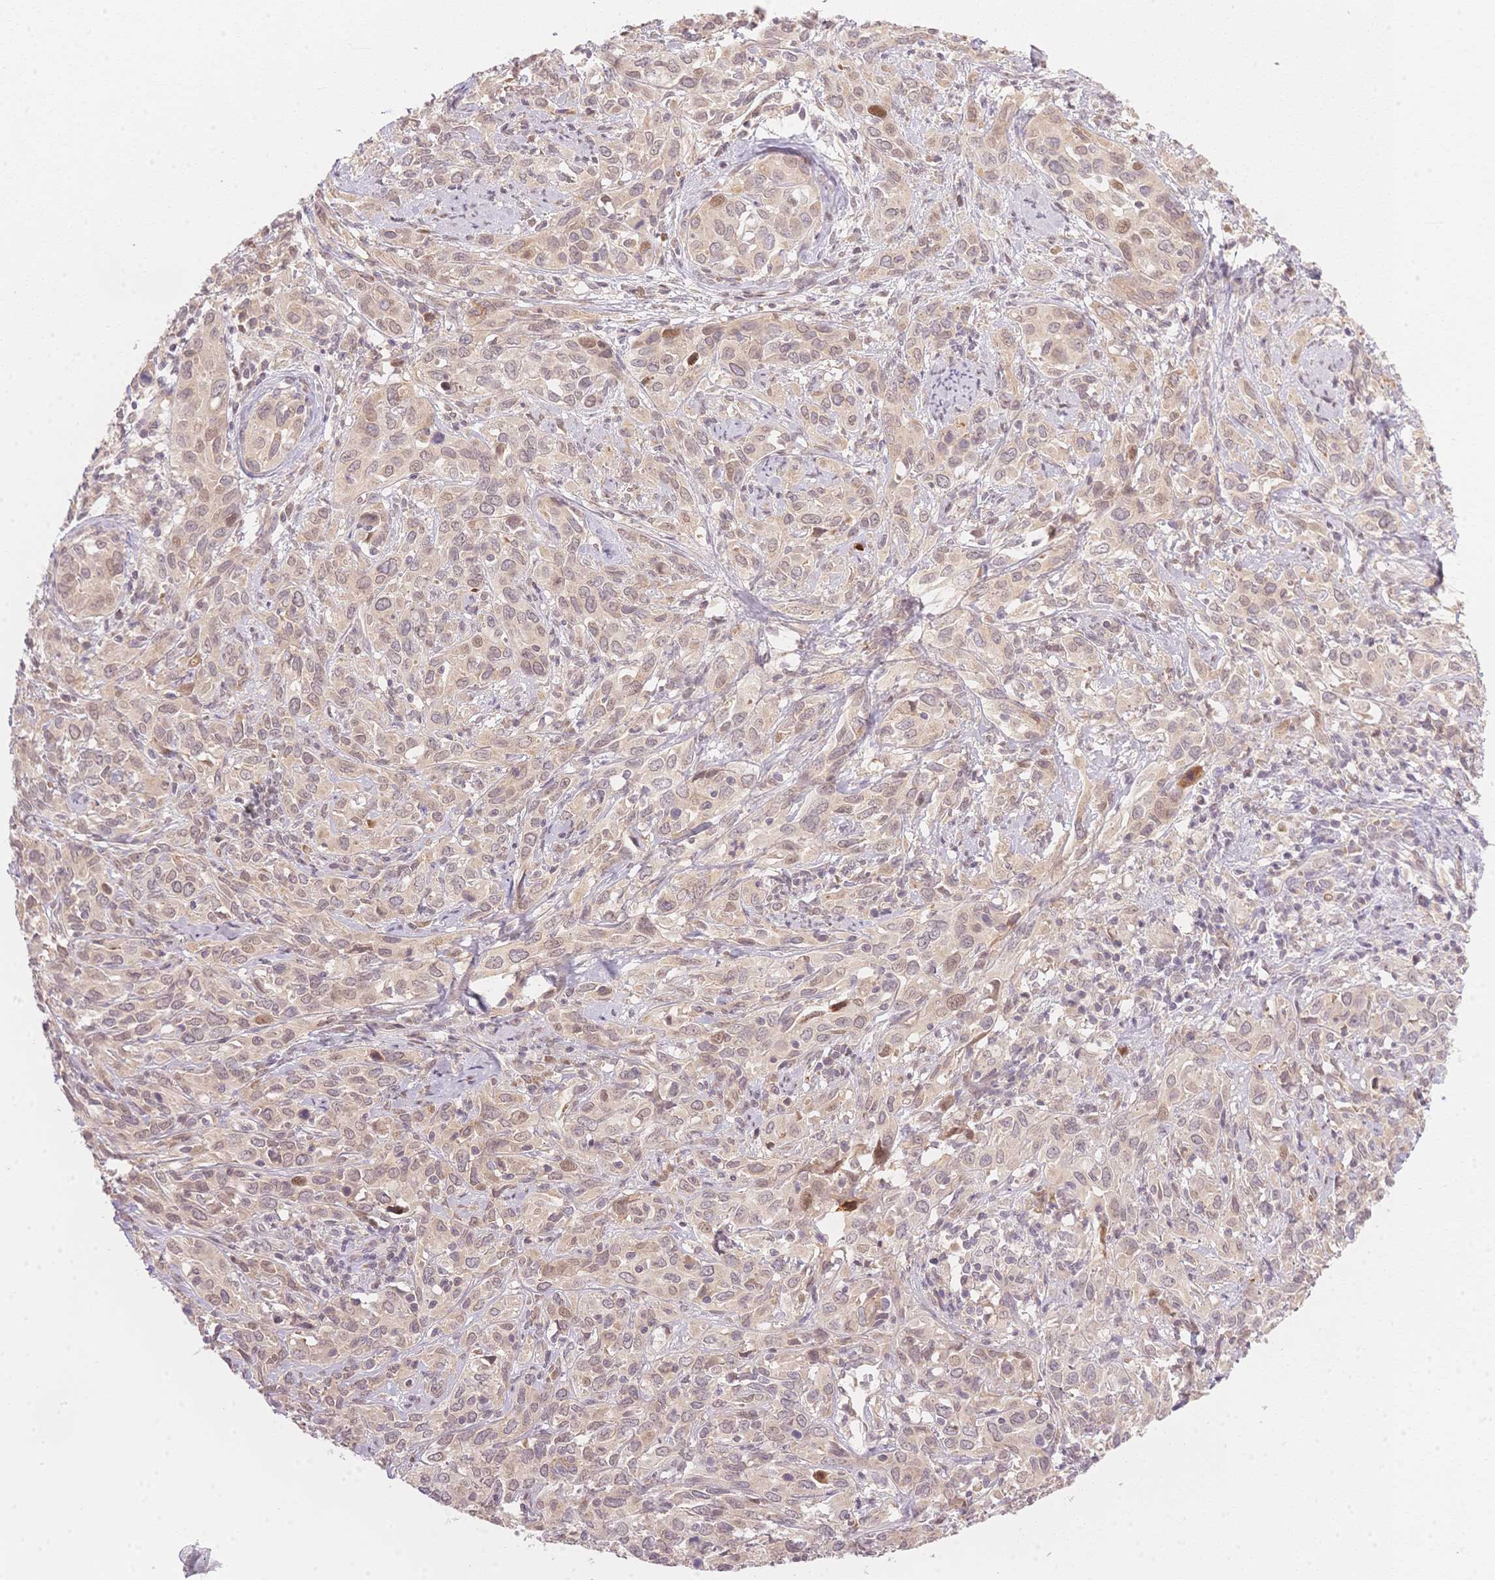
{"staining": {"intensity": "weak", "quantity": "<25%", "location": "nuclear"}, "tissue": "cervical cancer", "cell_type": "Tumor cells", "image_type": "cancer", "snomed": [{"axis": "morphology", "description": "Normal tissue, NOS"}, {"axis": "morphology", "description": "Squamous cell carcinoma, NOS"}, {"axis": "topography", "description": "Cervix"}], "caption": "Histopathology image shows no protein expression in tumor cells of cervical cancer (squamous cell carcinoma) tissue. (IHC, brightfield microscopy, high magnification).", "gene": "STK39", "patient": {"sex": "female", "age": 51}}